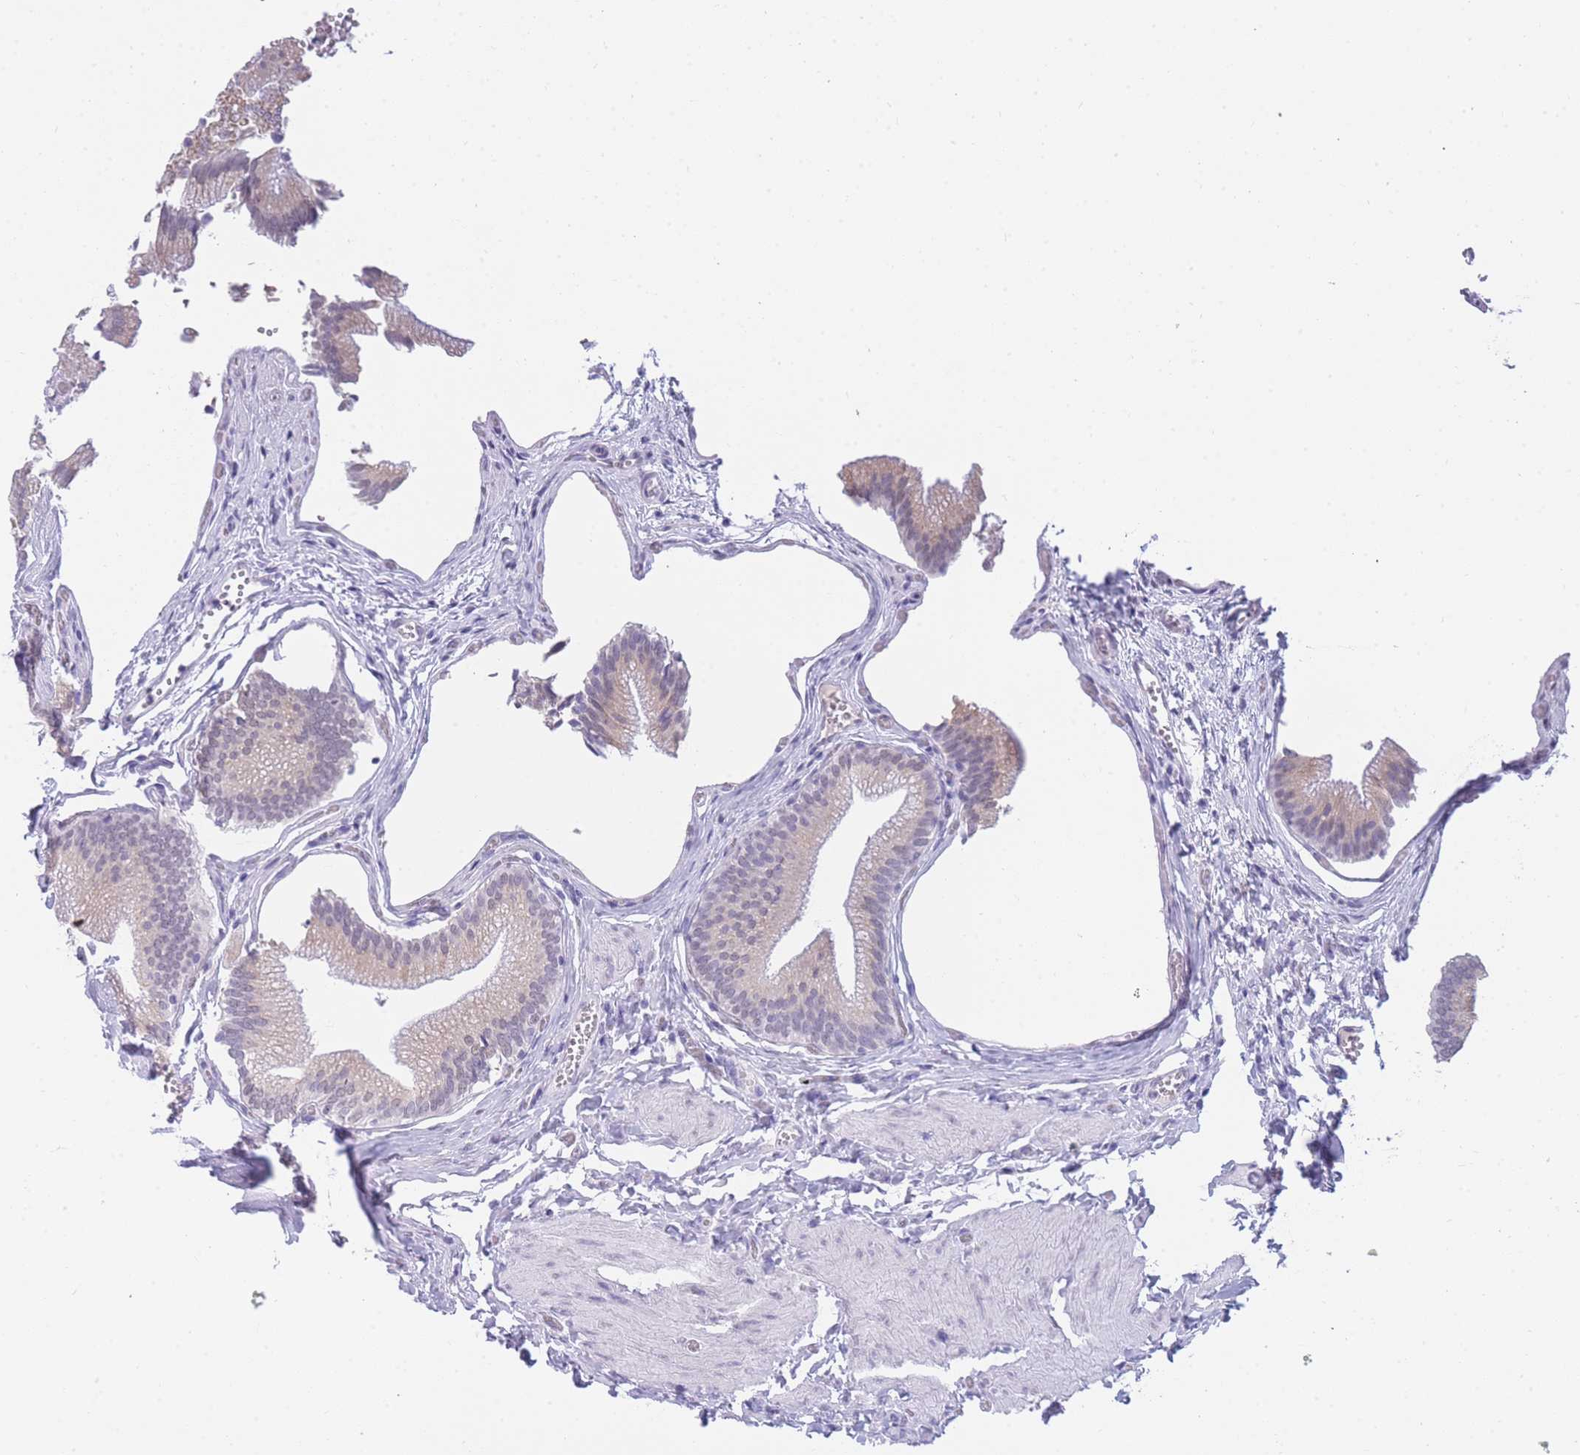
{"staining": {"intensity": "negative", "quantity": "none", "location": "none"}, "tissue": "gallbladder", "cell_type": "Glandular cells", "image_type": "normal", "snomed": [{"axis": "morphology", "description": "Normal tissue, NOS"}, {"axis": "topography", "description": "Gallbladder"}, {"axis": "topography", "description": "Peripheral nerve tissue"}], "caption": "High magnification brightfield microscopy of benign gallbladder stained with DAB (brown) and counterstained with hematoxylin (blue): glandular cells show no significant staining. (Stains: DAB (3,3'-diaminobenzidine) IHC with hematoxylin counter stain, Microscopy: brightfield microscopy at high magnification).", "gene": "FRAT2", "patient": {"sex": "male", "age": 17}}